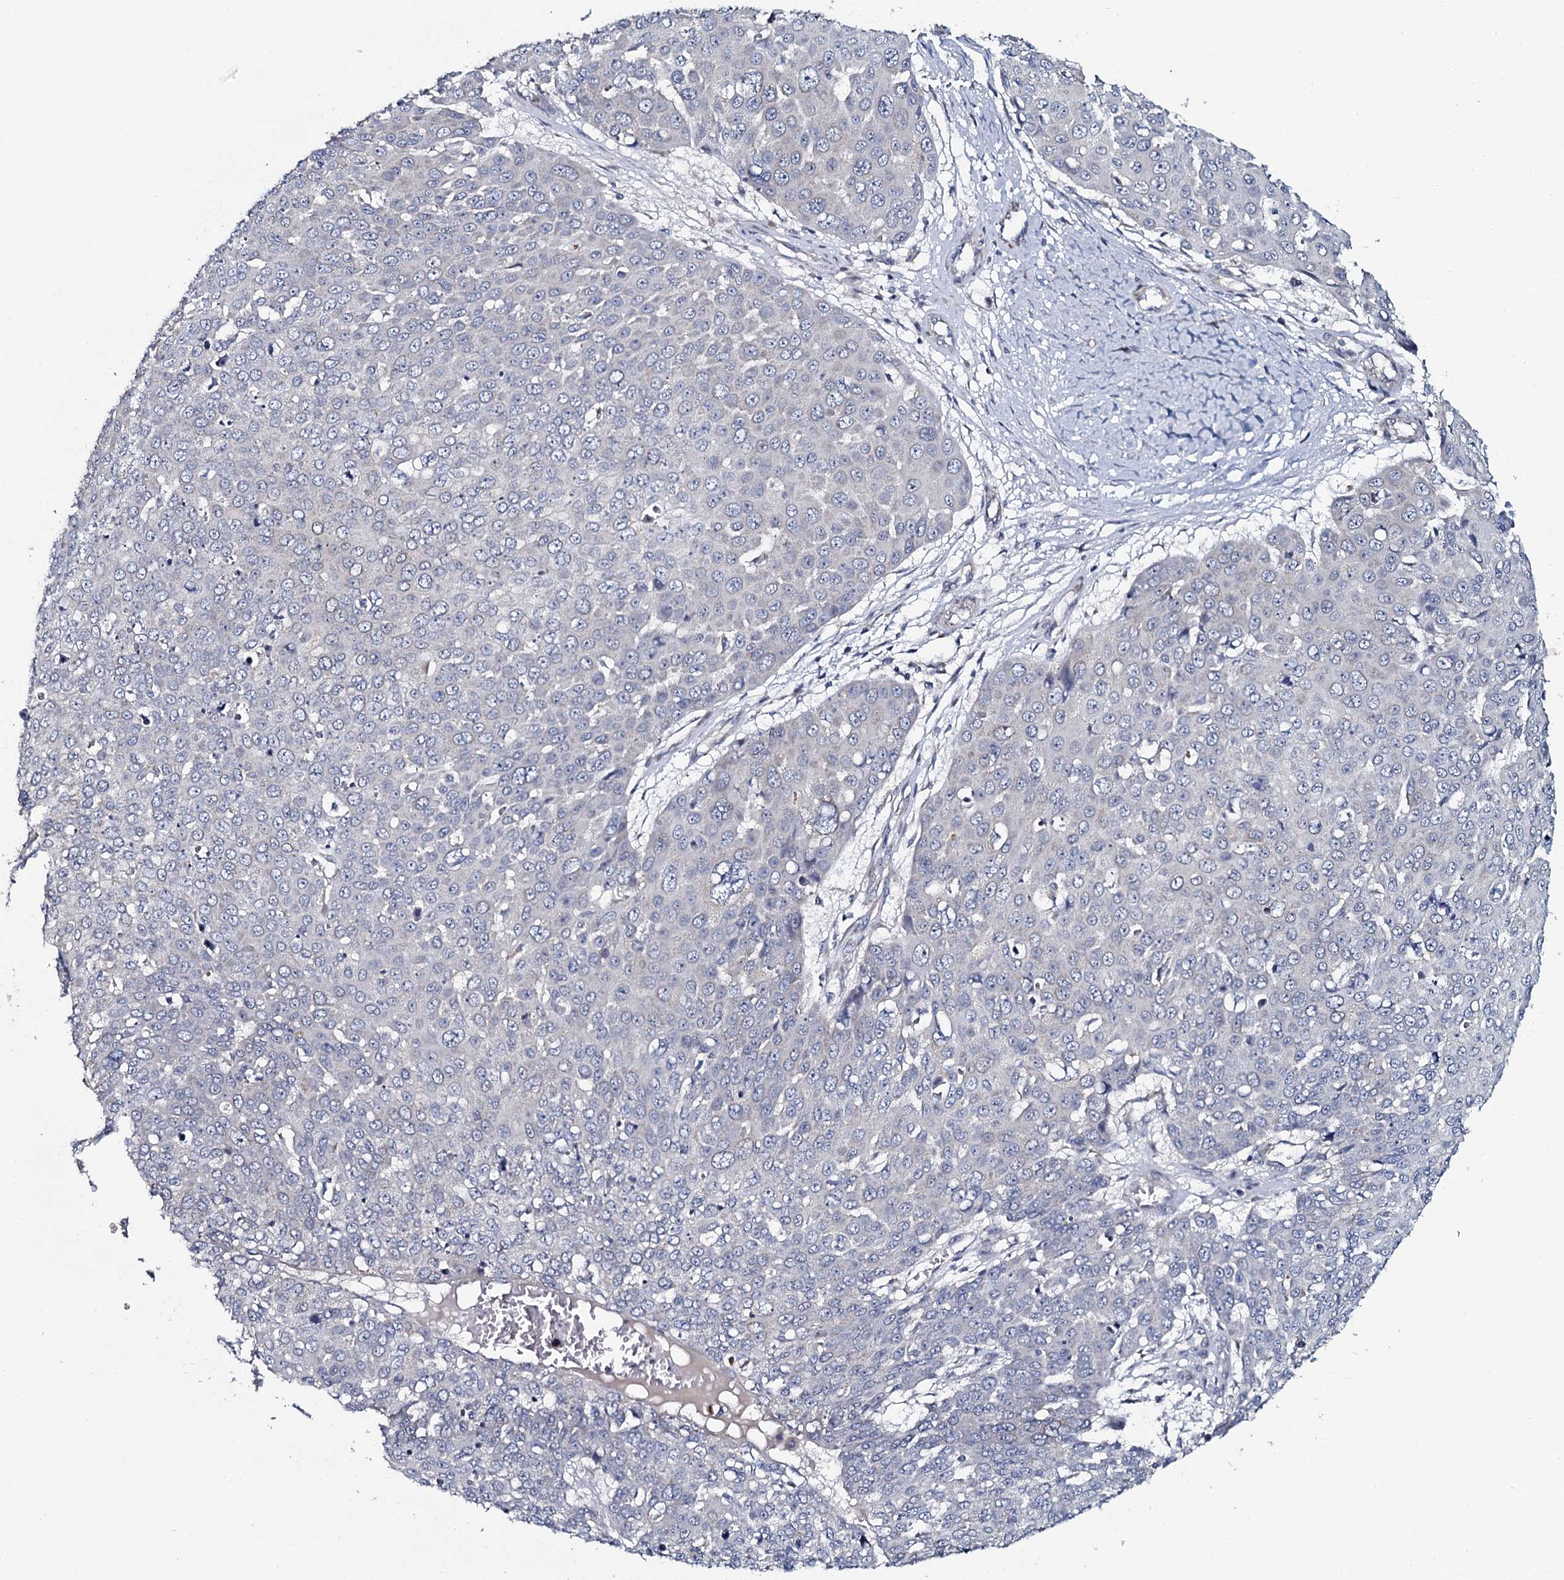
{"staining": {"intensity": "negative", "quantity": "none", "location": "none"}, "tissue": "skin cancer", "cell_type": "Tumor cells", "image_type": "cancer", "snomed": [{"axis": "morphology", "description": "Squamous cell carcinoma, NOS"}, {"axis": "topography", "description": "Skin"}], "caption": "There is no significant positivity in tumor cells of skin cancer. (Stains: DAB (3,3'-diaminobenzidine) immunohistochemistry with hematoxylin counter stain, Microscopy: brightfield microscopy at high magnification).", "gene": "KCTD4", "patient": {"sex": "male", "age": 71}}